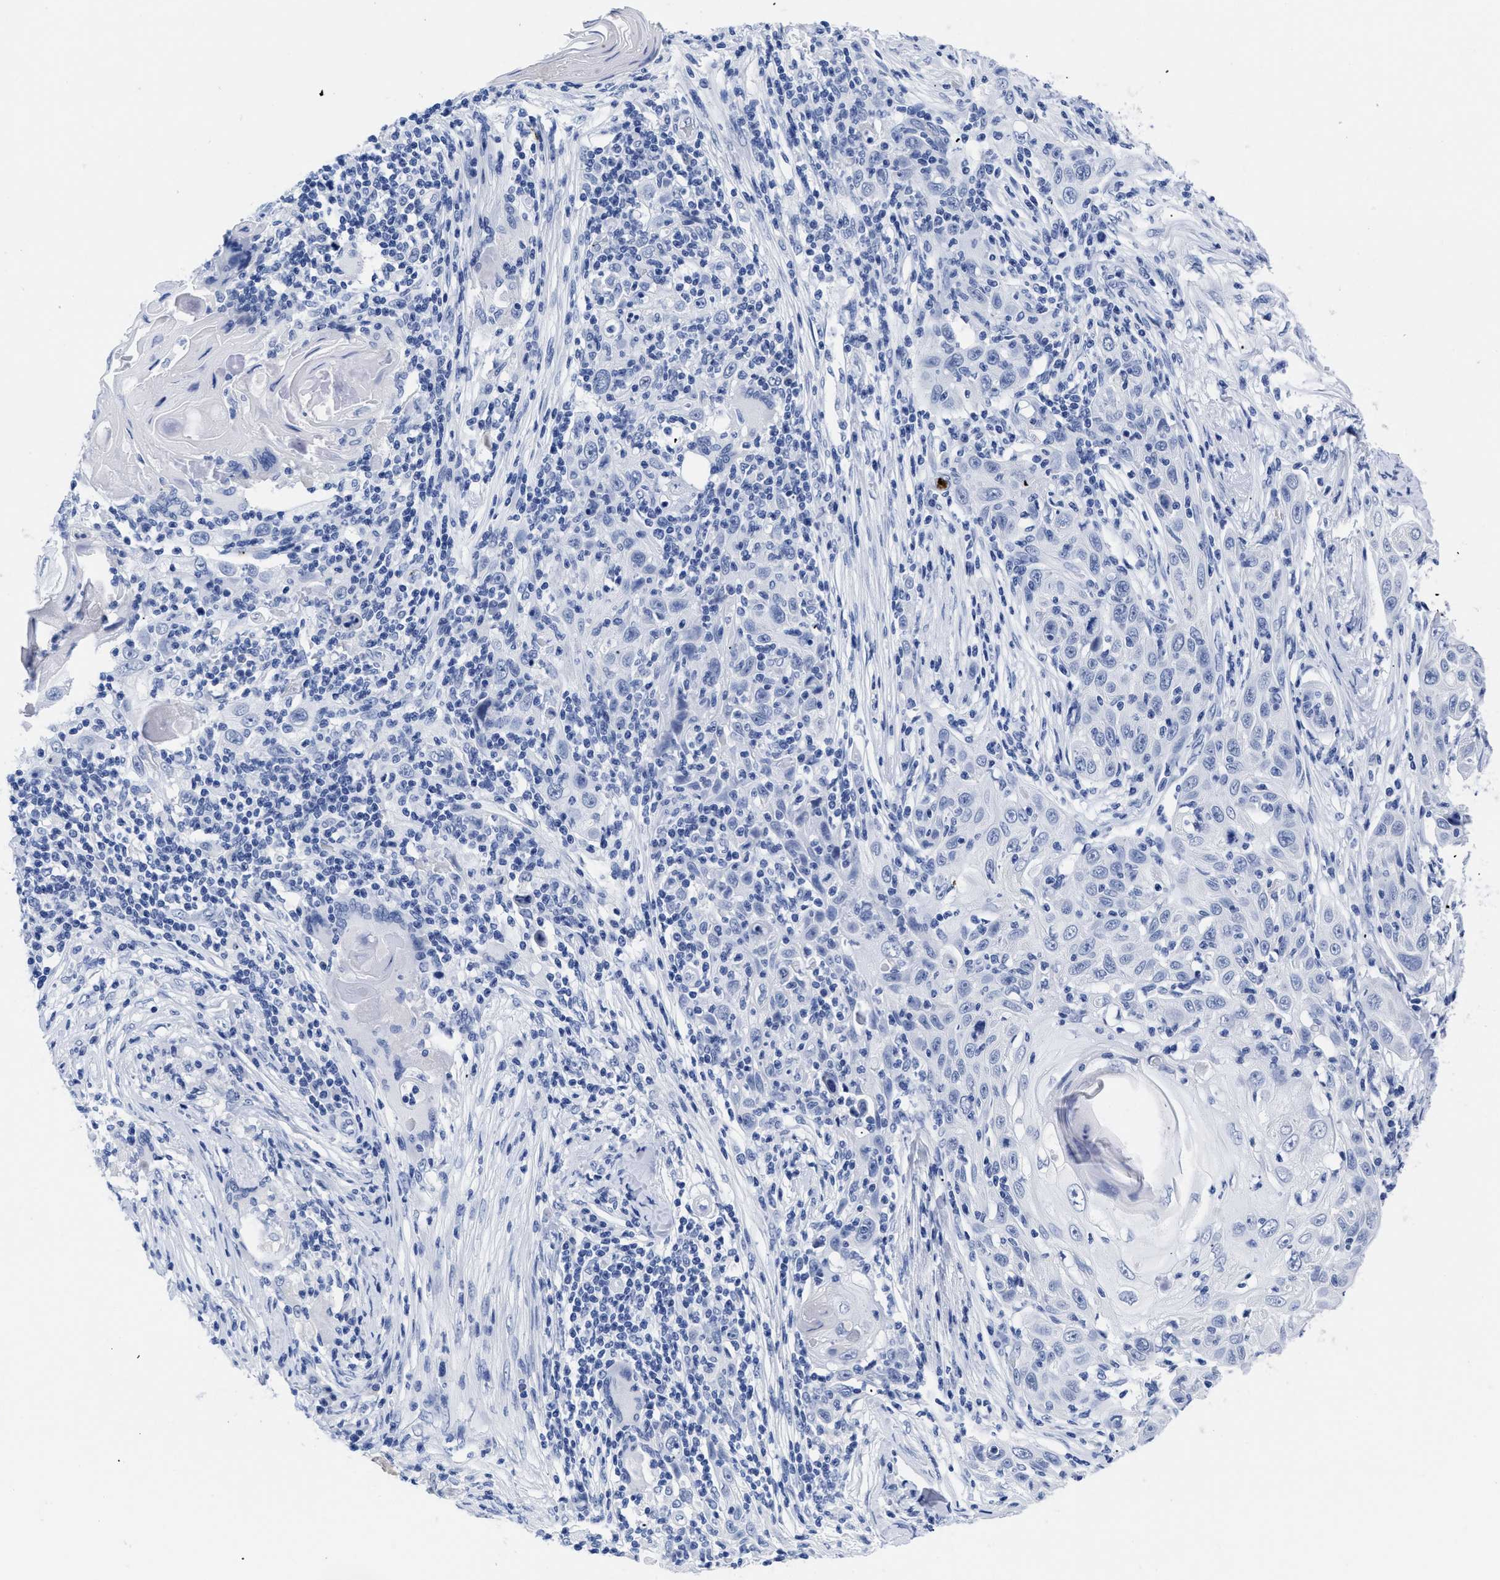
{"staining": {"intensity": "negative", "quantity": "none", "location": "none"}, "tissue": "skin cancer", "cell_type": "Tumor cells", "image_type": "cancer", "snomed": [{"axis": "morphology", "description": "Squamous cell carcinoma, NOS"}, {"axis": "topography", "description": "Skin"}], "caption": "This image is of skin cancer stained with immunohistochemistry to label a protein in brown with the nuclei are counter-stained blue. There is no positivity in tumor cells. (Brightfield microscopy of DAB (3,3'-diaminobenzidine) immunohistochemistry at high magnification).", "gene": "TREML1", "patient": {"sex": "female", "age": 88}}